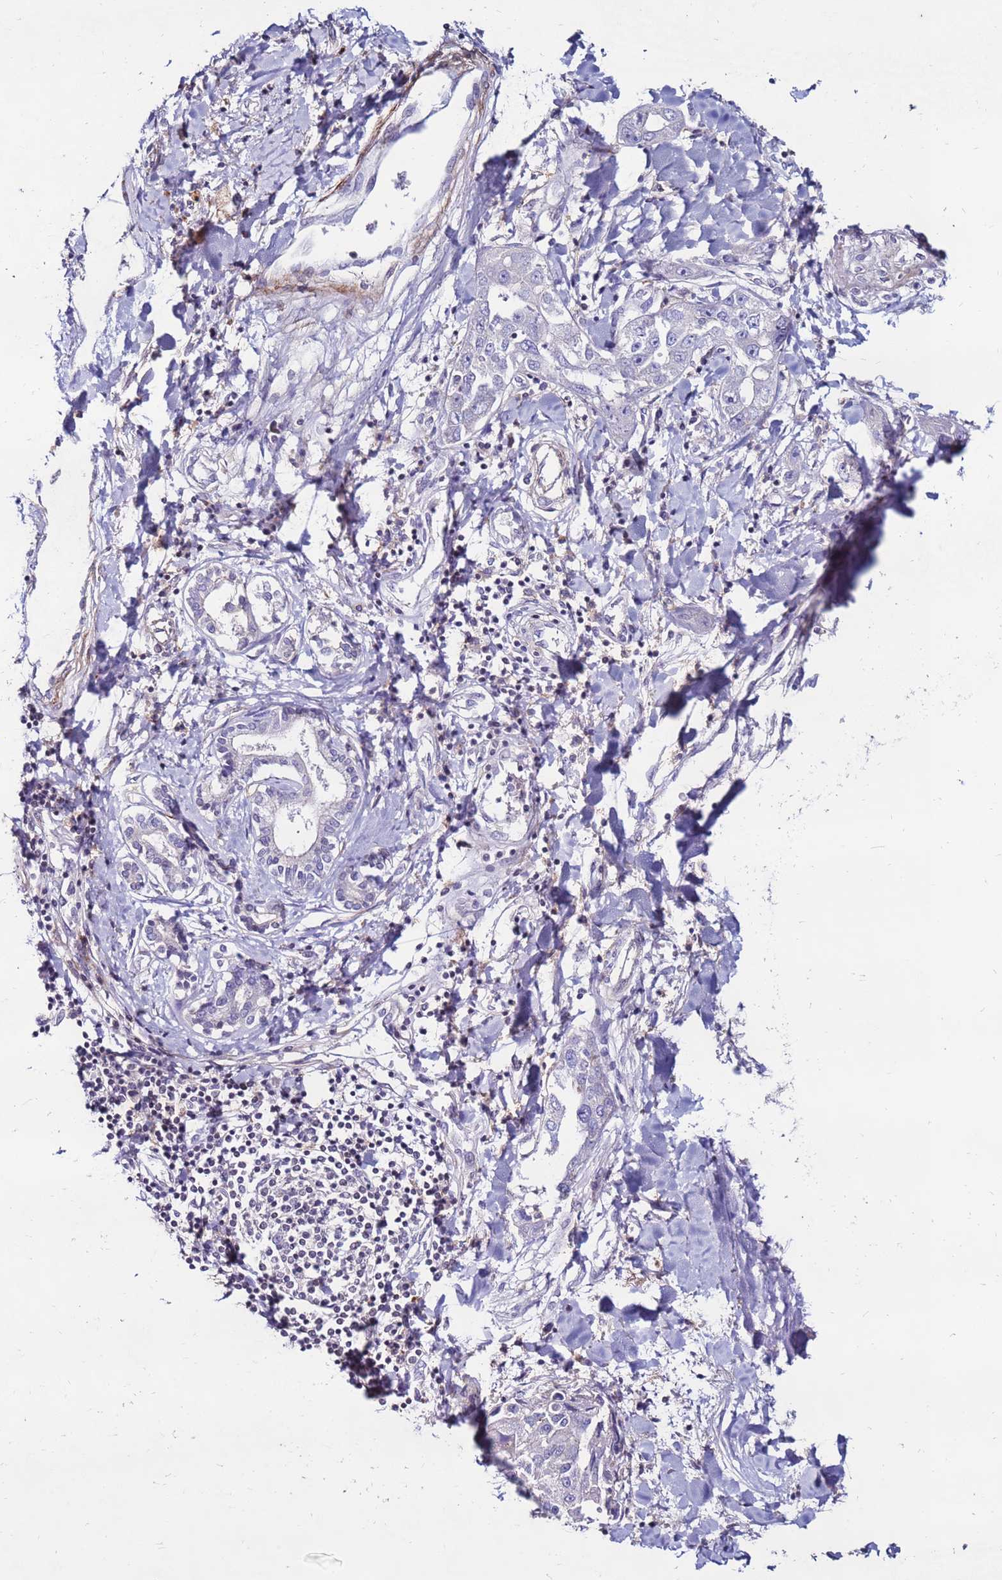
{"staining": {"intensity": "negative", "quantity": "none", "location": "none"}, "tissue": "liver cancer", "cell_type": "Tumor cells", "image_type": "cancer", "snomed": [{"axis": "morphology", "description": "Cholangiocarcinoma"}, {"axis": "topography", "description": "Liver"}], "caption": "A histopathology image of liver cholangiocarcinoma stained for a protein exhibits no brown staining in tumor cells.", "gene": "CLEC4M", "patient": {"sex": "male", "age": 59}}